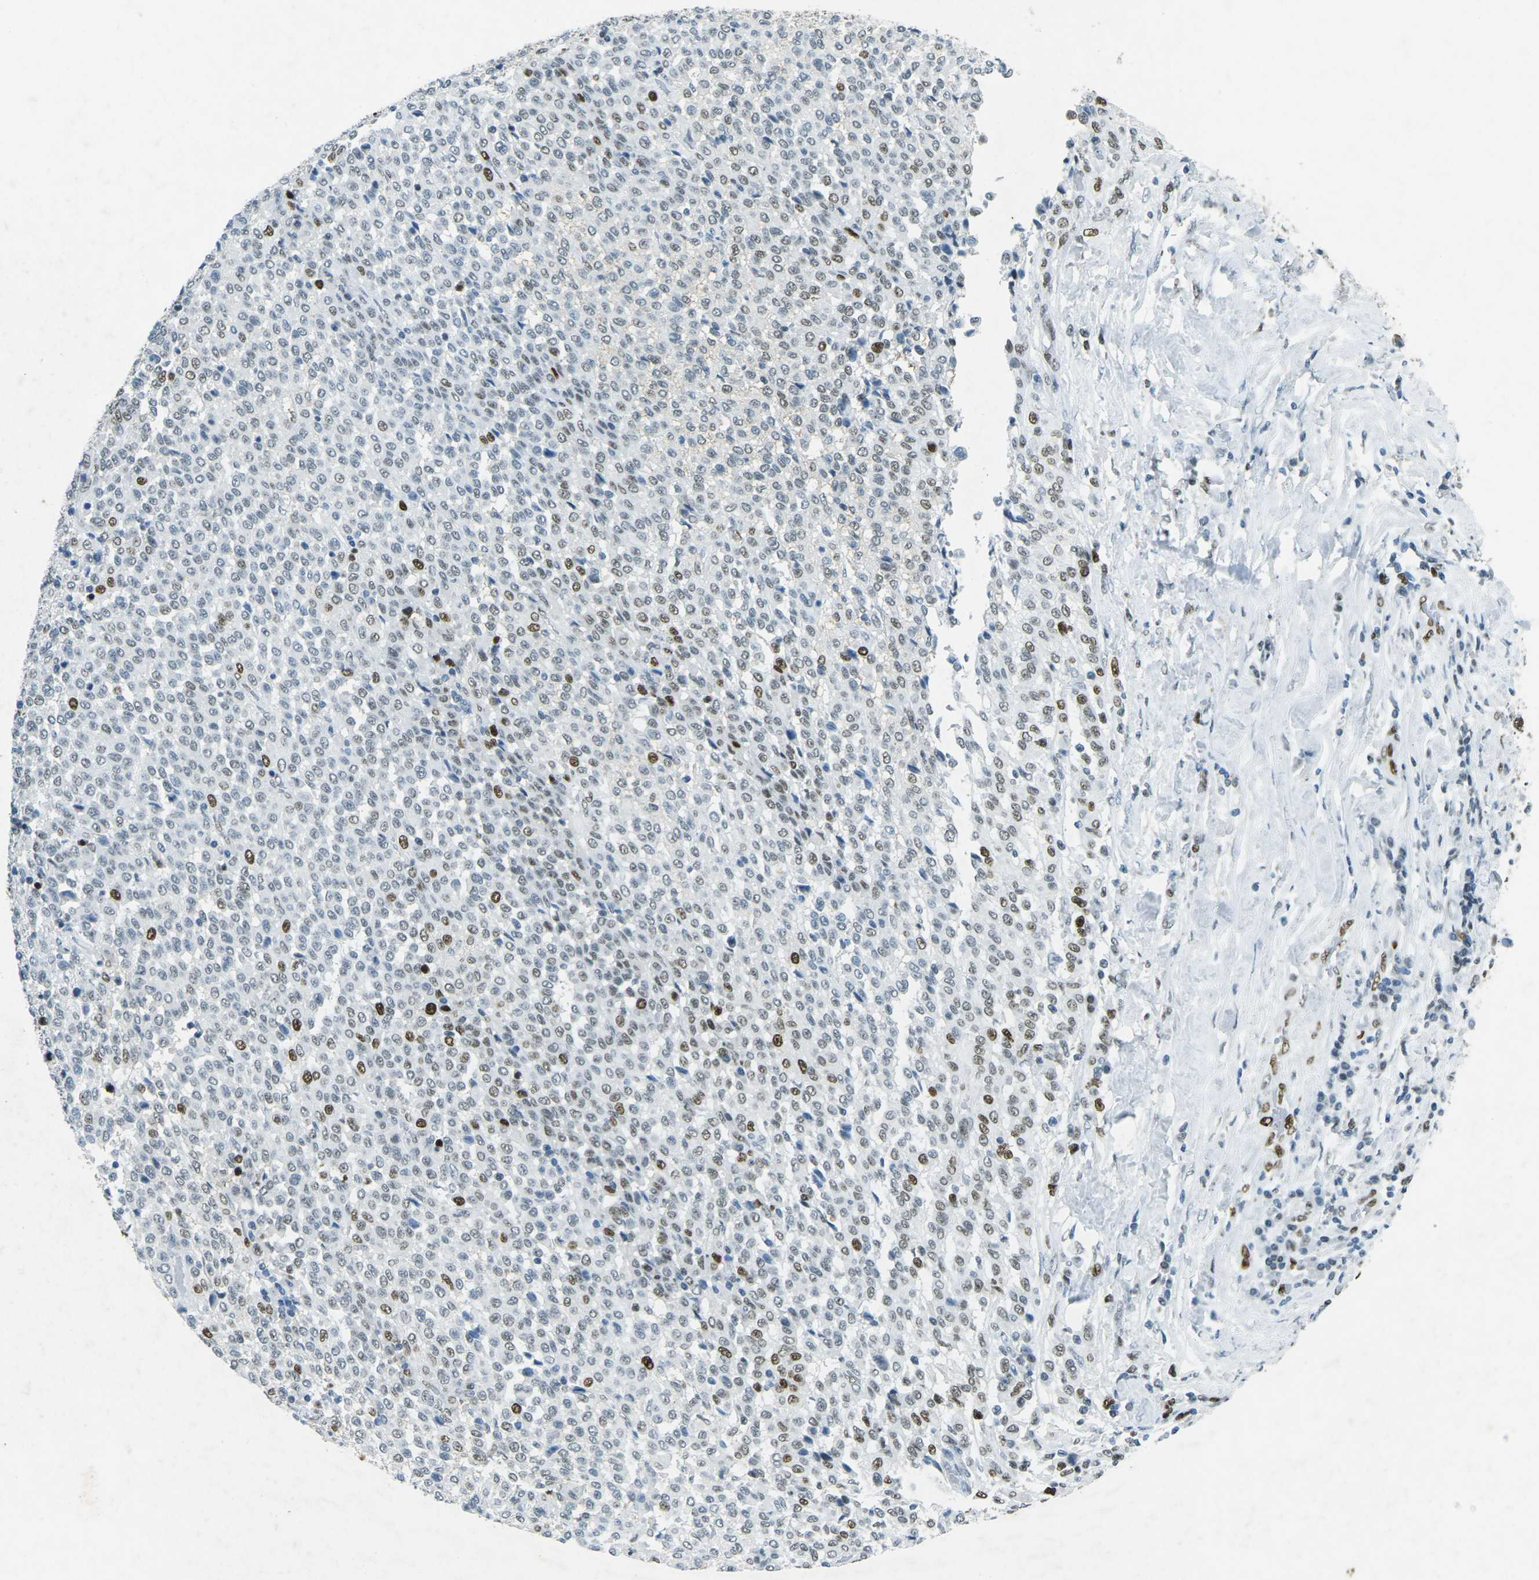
{"staining": {"intensity": "strong", "quantity": "<25%", "location": "nuclear"}, "tissue": "melanoma", "cell_type": "Tumor cells", "image_type": "cancer", "snomed": [{"axis": "morphology", "description": "Malignant melanoma, Metastatic site"}, {"axis": "topography", "description": "Pancreas"}], "caption": "This photomicrograph shows malignant melanoma (metastatic site) stained with IHC to label a protein in brown. The nuclear of tumor cells show strong positivity for the protein. Nuclei are counter-stained blue.", "gene": "RB1", "patient": {"sex": "female", "age": 30}}